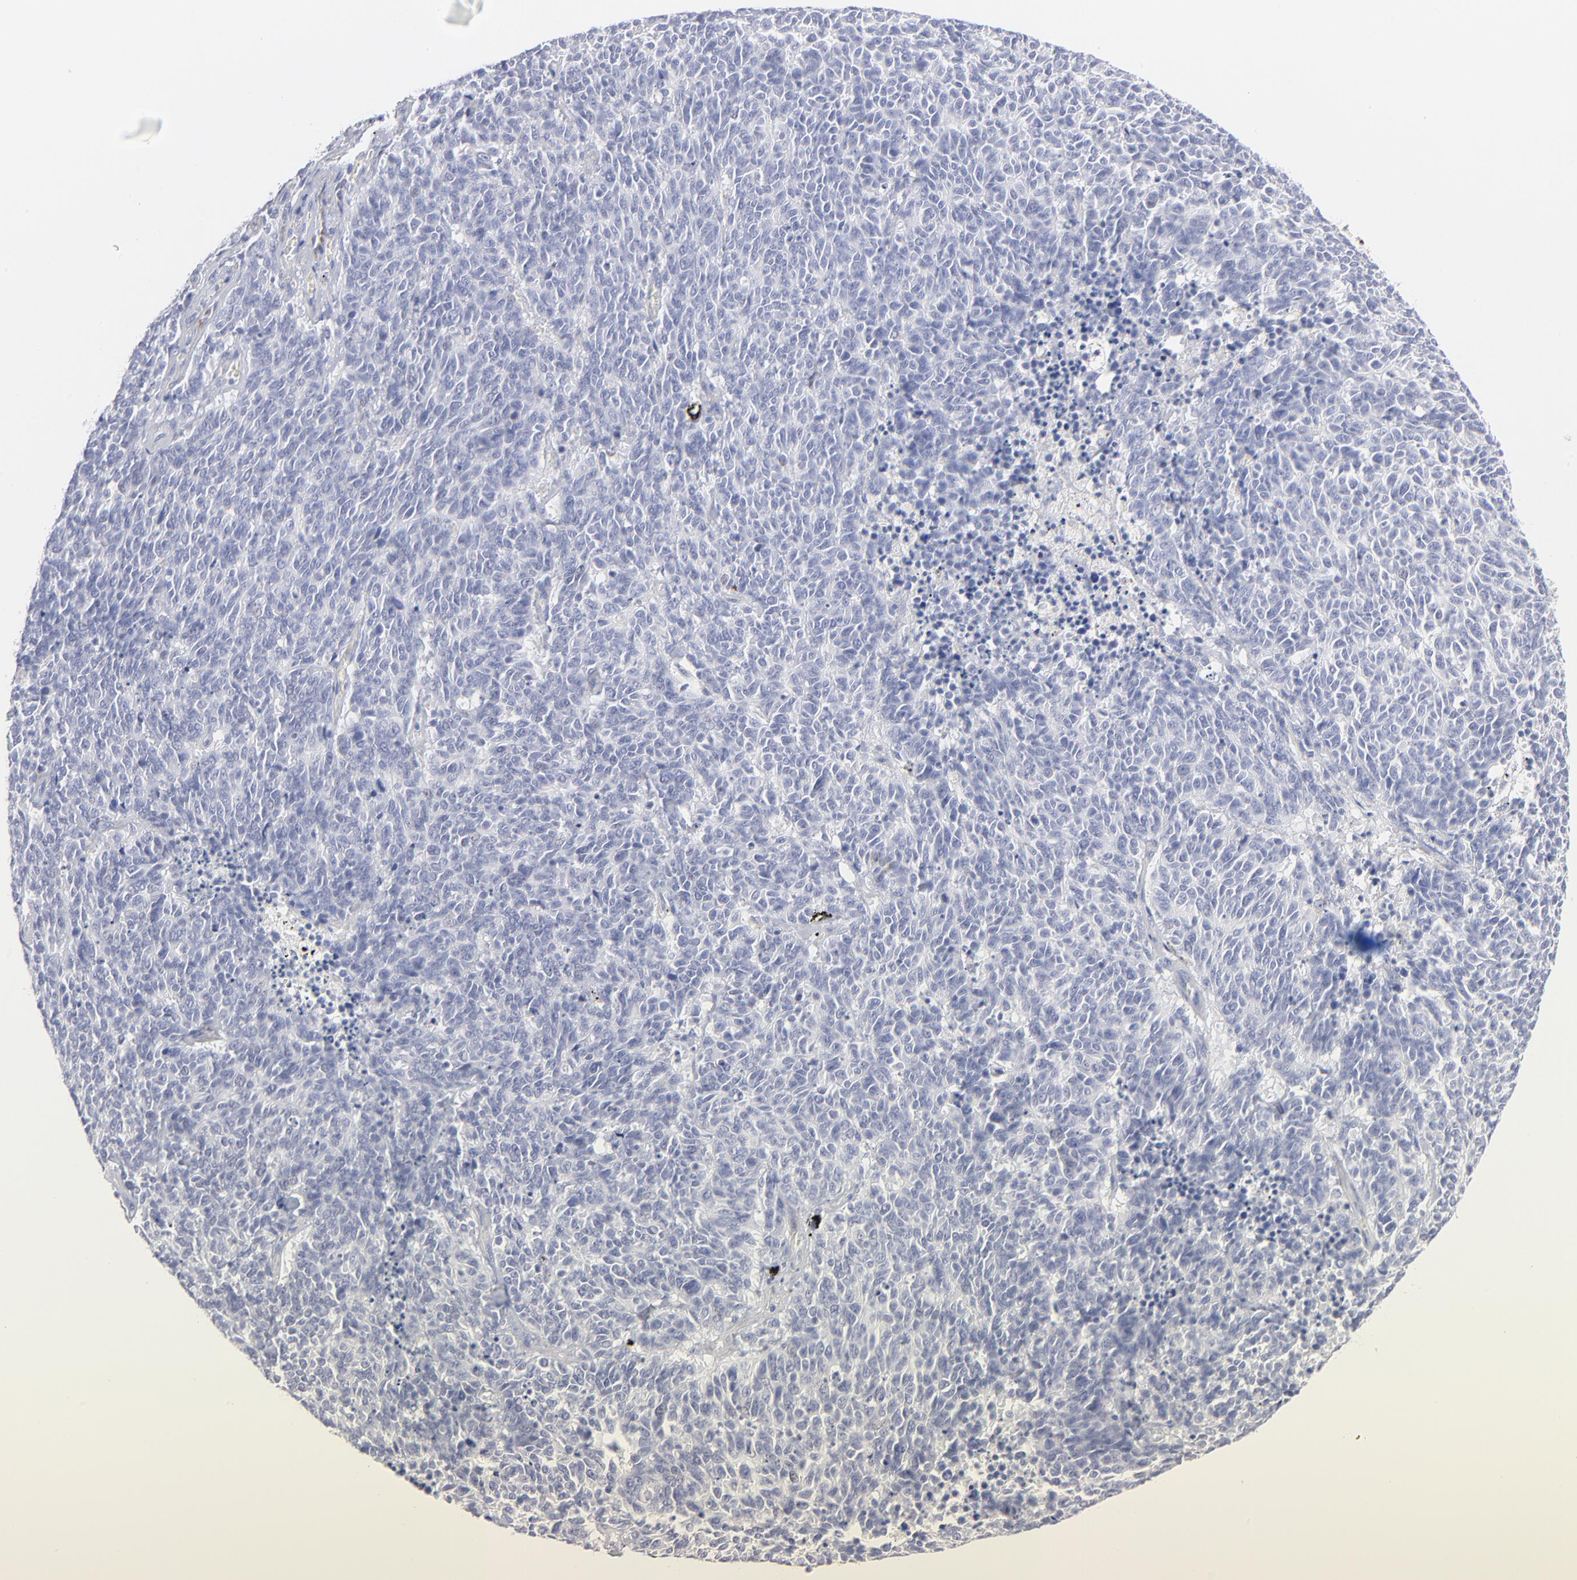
{"staining": {"intensity": "negative", "quantity": "none", "location": "none"}, "tissue": "lung cancer", "cell_type": "Tumor cells", "image_type": "cancer", "snomed": [{"axis": "morphology", "description": "Neoplasm, malignant, NOS"}, {"axis": "topography", "description": "Lung"}], "caption": "Lung malignant neoplasm was stained to show a protein in brown. There is no significant staining in tumor cells.", "gene": "TST", "patient": {"sex": "female", "age": 58}}